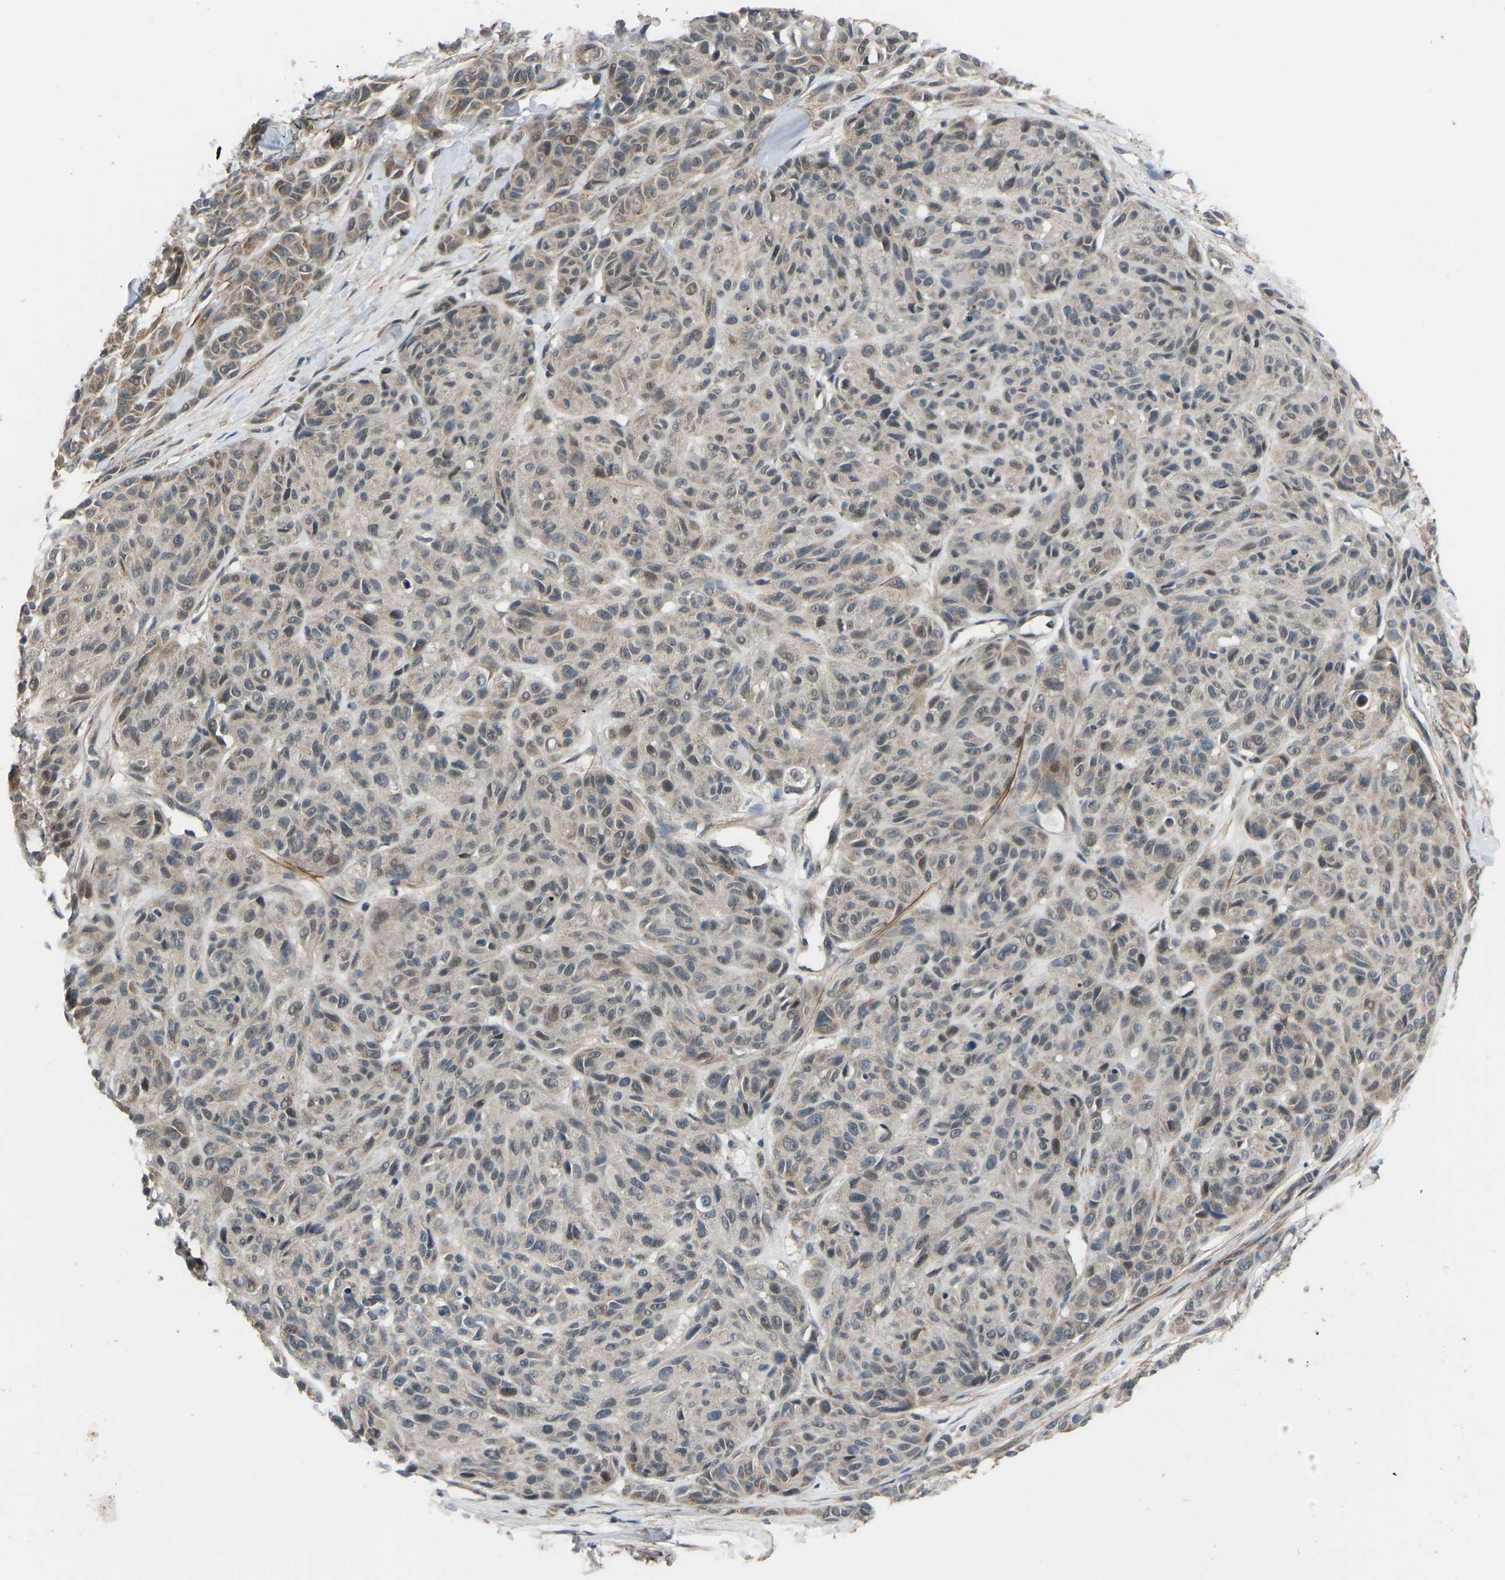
{"staining": {"intensity": "moderate", "quantity": "<25%", "location": "cytoplasmic/membranous"}, "tissue": "melanoma", "cell_type": "Tumor cells", "image_type": "cancer", "snomed": [{"axis": "morphology", "description": "Malignant melanoma, NOS"}, {"axis": "topography", "description": "Skin"}], "caption": "IHC (DAB (3,3'-diaminobenzidine)) staining of melanoma shows moderate cytoplasmic/membranous protein positivity in approximately <25% of tumor cells. The staining was performed using DAB (3,3'-diaminobenzidine) to visualize the protein expression in brown, while the nuclei were stained in blue with hematoxylin (Magnification: 20x).", "gene": "CDK2AP1", "patient": {"sex": "male", "age": 62}}